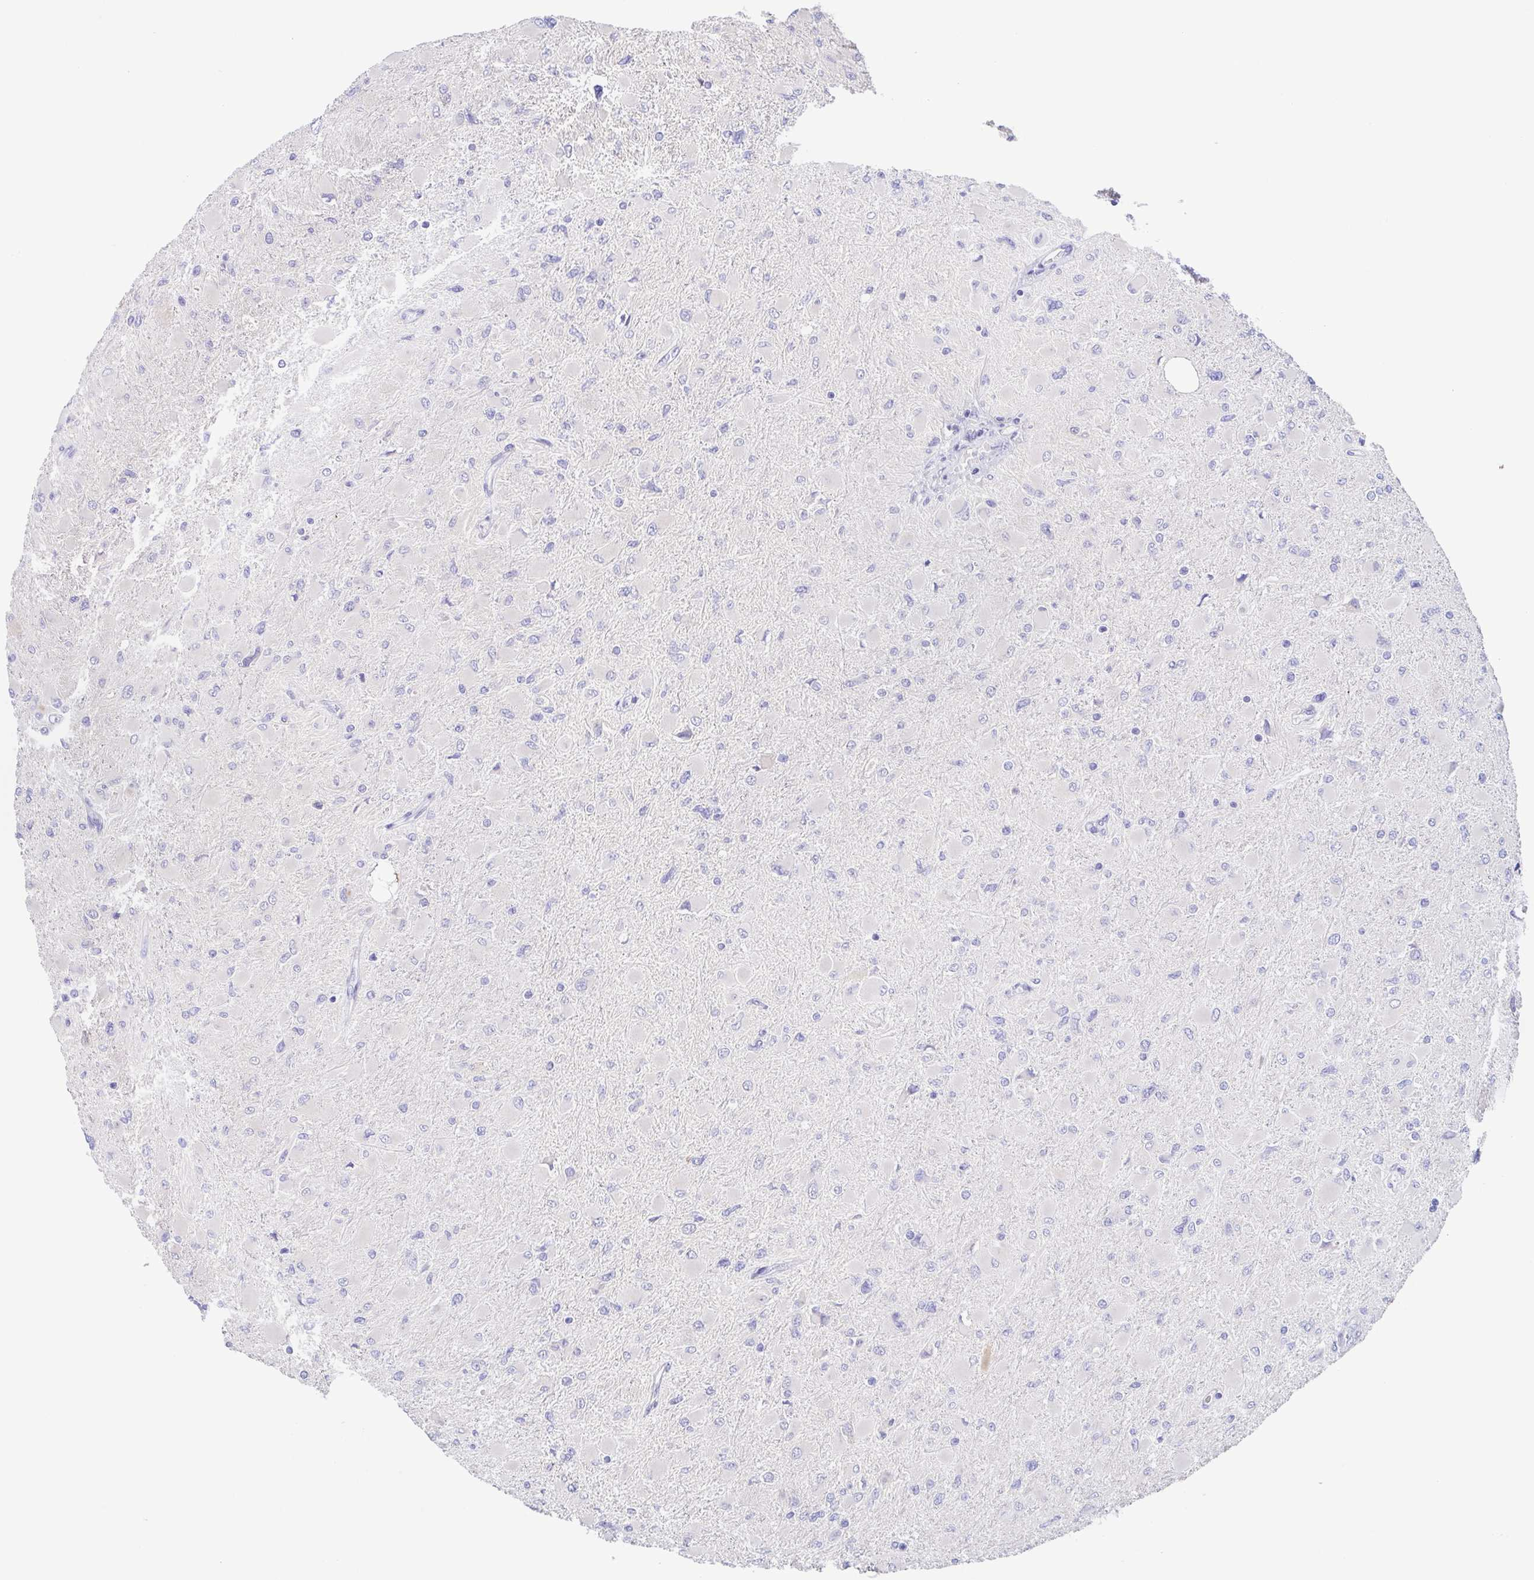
{"staining": {"intensity": "negative", "quantity": "none", "location": "none"}, "tissue": "glioma", "cell_type": "Tumor cells", "image_type": "cancer", "snomed": [{"axis": "morphology", "description": "Glioma, malignant, High grade"}, {"axis": "topography", "description": "Cerebral cortex"}], "caption": "A photomicrograph of glioma stained for a protein shows no brown staining in tumor cells.", "gene": "MUCL3", "patient": {"sex": "female", "age": 36}}